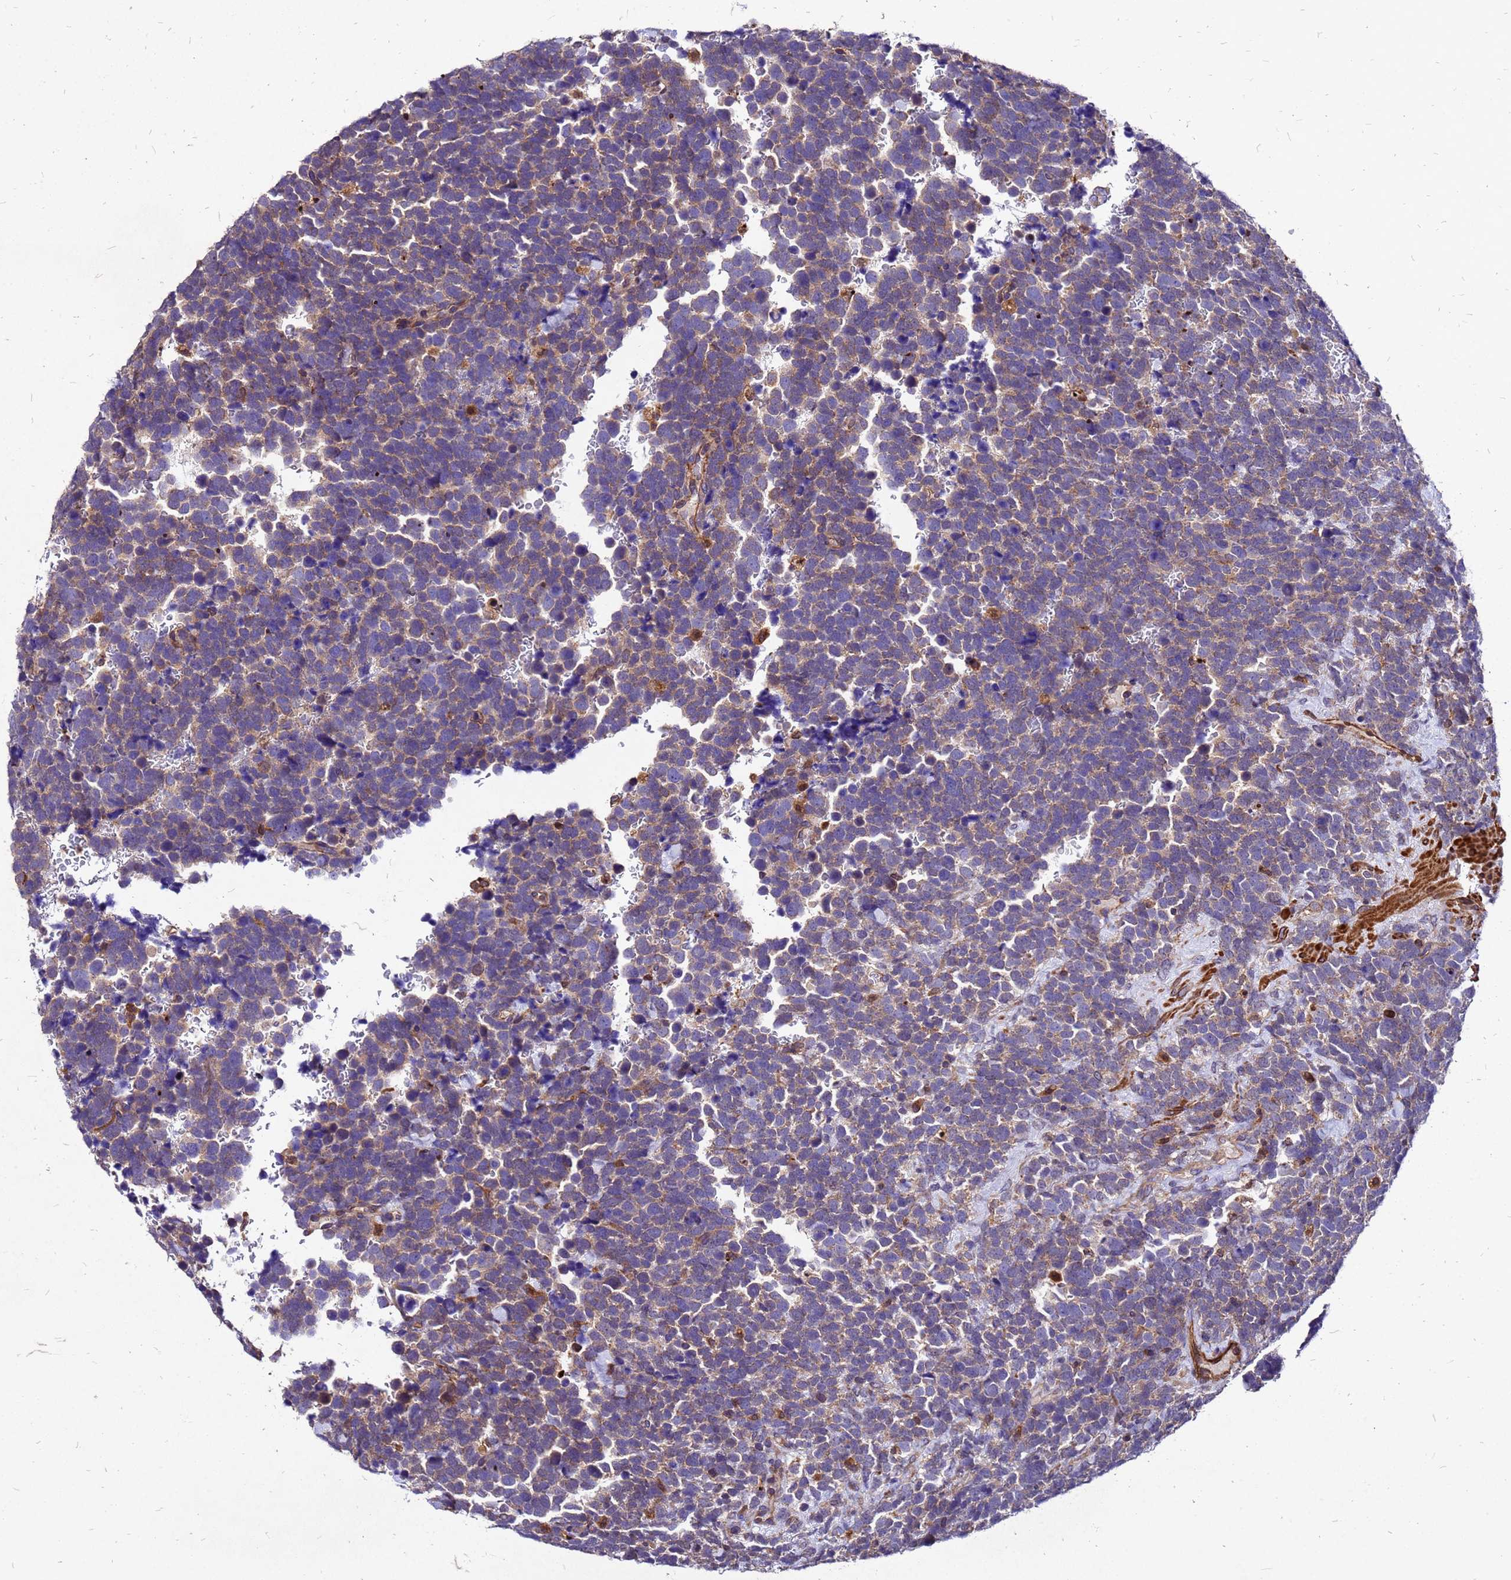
{"staining": {"intensity": "moderate", "quantity": "25%-75%", "location": "cytoplasmic/membranous"}, "tissue": "urothelial cancer", "cell_type": "Tumor cells", "image_type": "cancer", "snomed": [{"axis": "morphology", "description": "Urothelial carcinoma, High grade"}, {"axis": "topography", "description": "Urinary bladder"}], "caption": "An immunohistochemistry (IHC) micrograph of neoplastic tissue is shown. Protein staining in brown highlights moderate cytoplasmic/membranous positivity in high-grade urothelial carcinoma within tumor cells.", "gene": "DUSP23", "patient": {"sex": "female", "age": 82}}